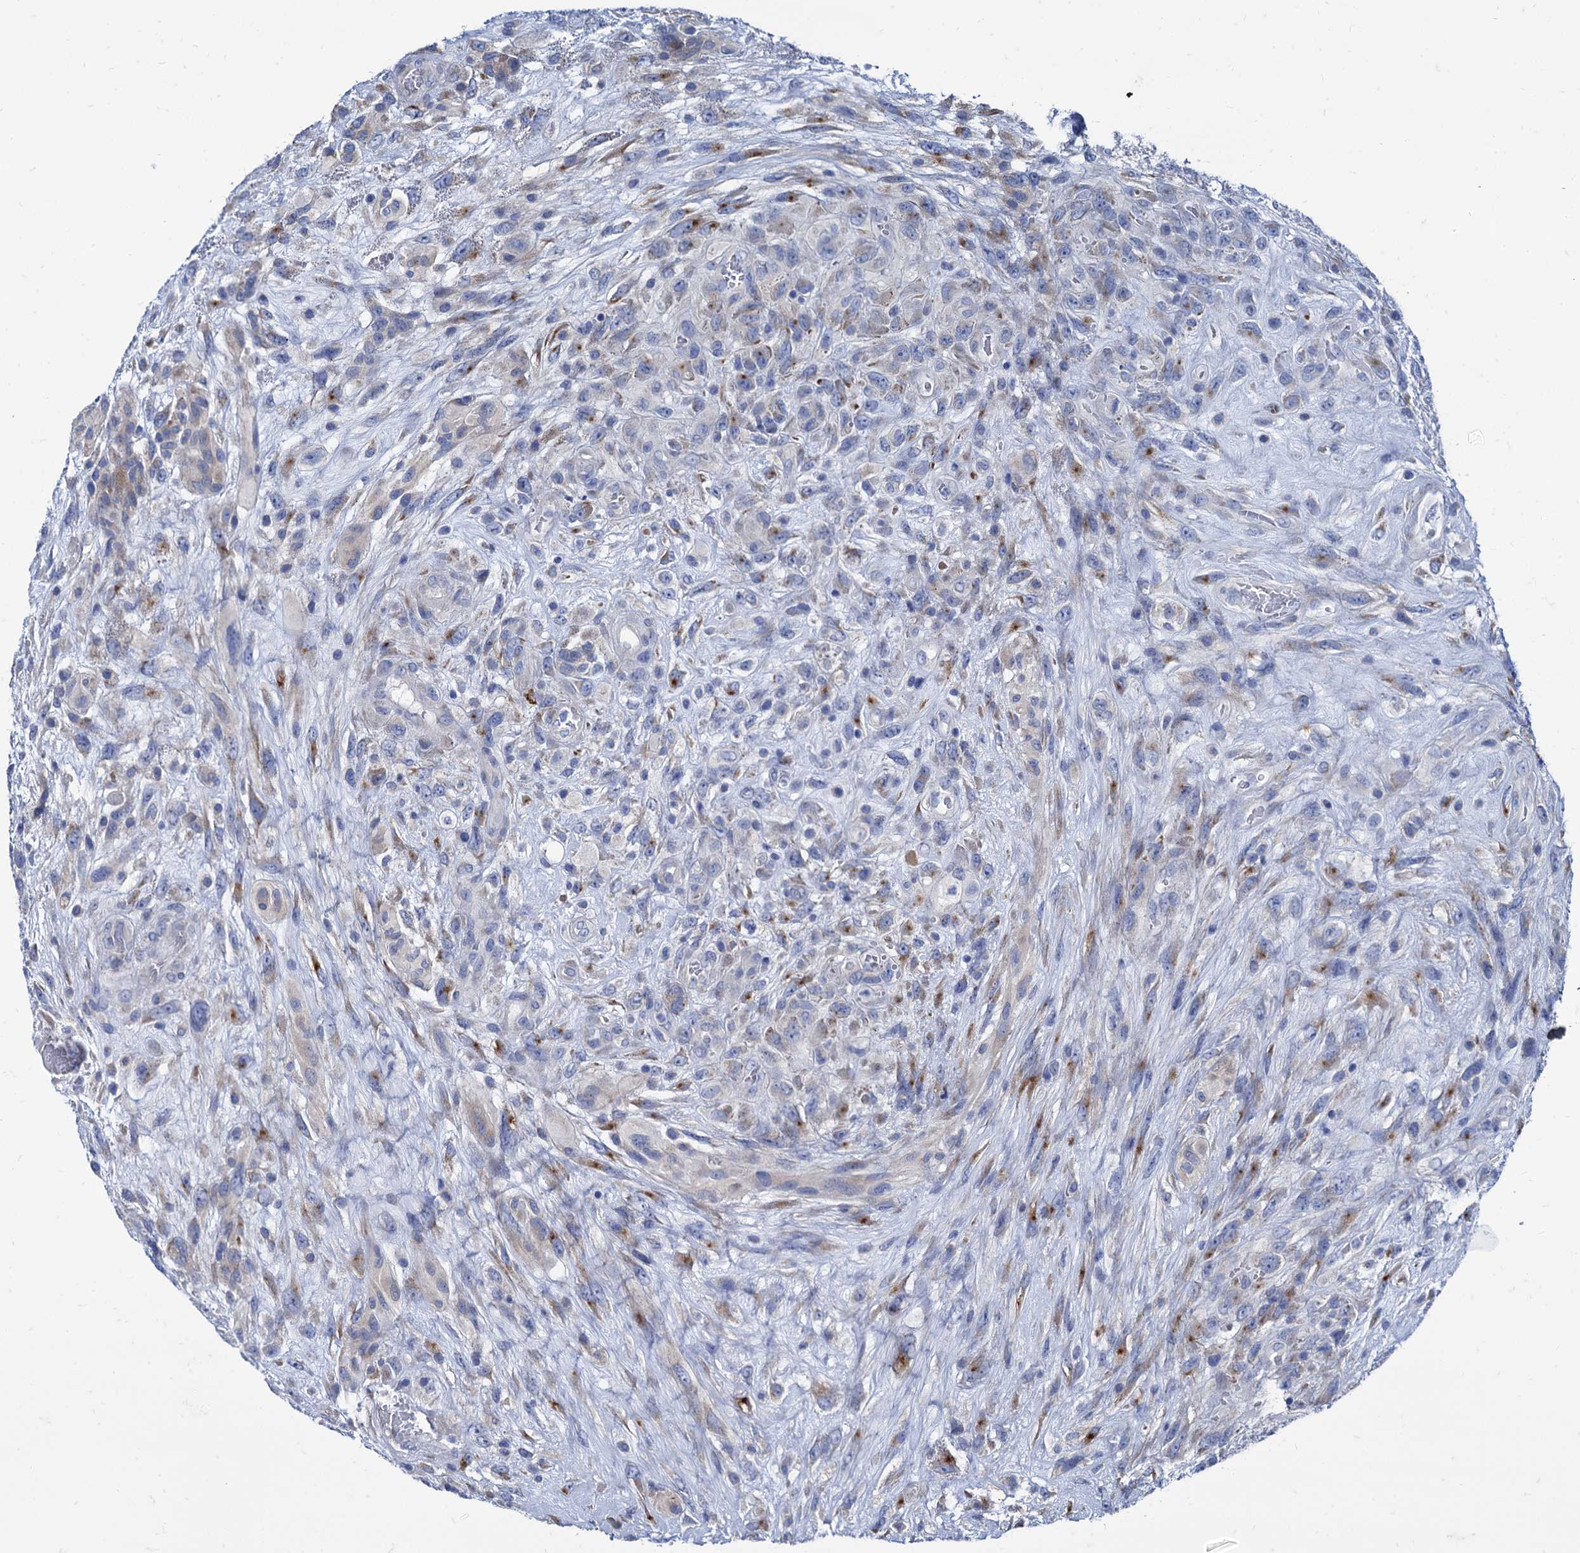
{"staining": {"intensity": "moderate", "quantity": "<25%", "location": "cytoplasmic/membranous"}, "tissue": "glioma", "cell_type": "Tumor cells", "image_type": "cancer", "snomed": [{"axis": "morphology", "description": "Glioma, malignant, High grade"}, {"axis": "topography", "description": "Brain"}], "caption": "This image reveals IHC staining of malignant high-grade glioma, with low moderate cytoplasmic/membranous positivity in approximately <25% of tumor cells.", "gene": "FOXR2", "patient": {"sex": "male", "age": 61}}